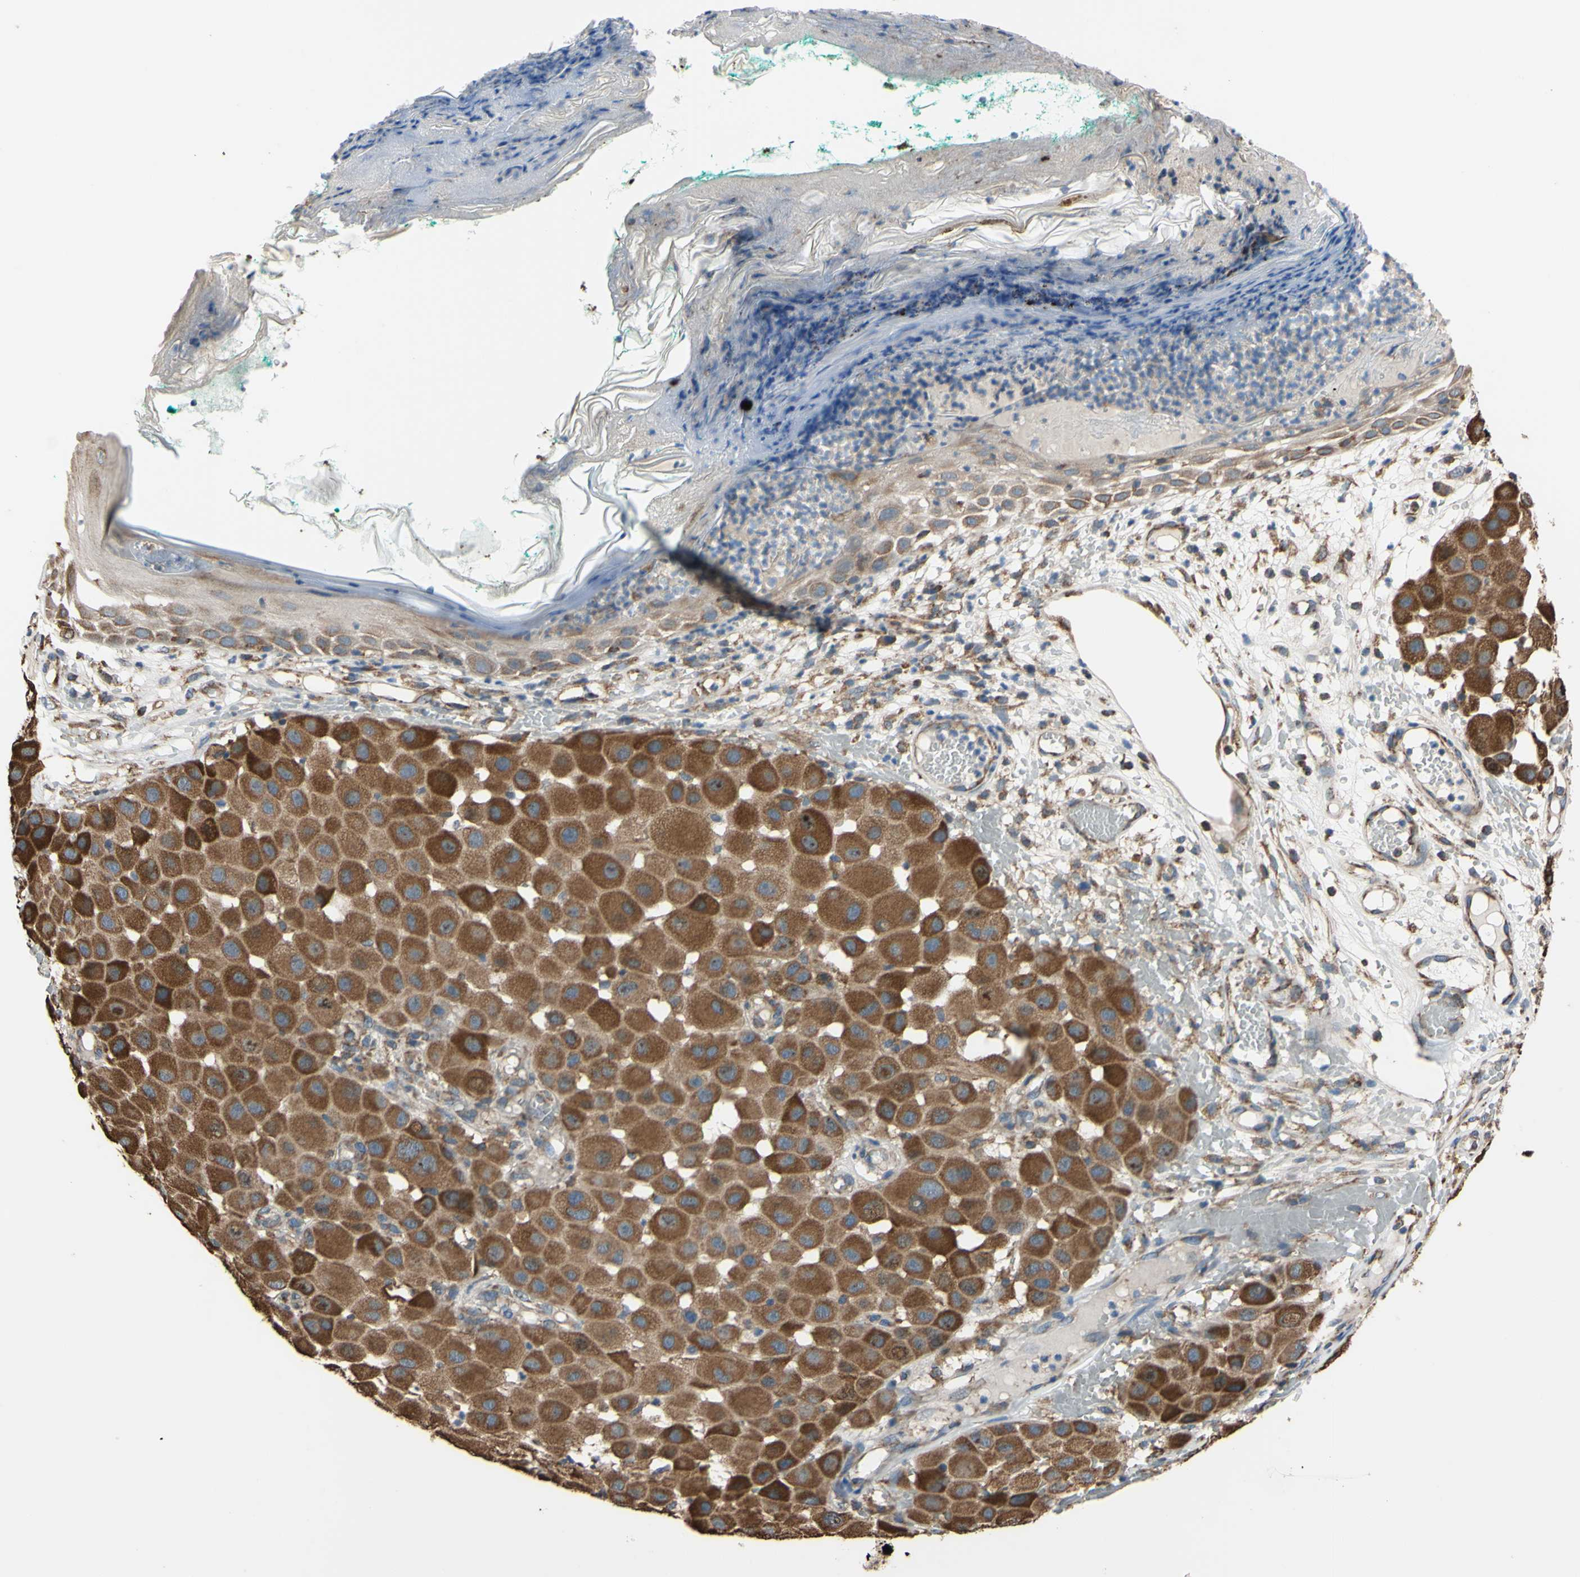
{"staining": {"intensity": "strong", "quantity": ">75%", "location": "cytoplasmic/membranous"}, "tissue": "melanoma", "cell_type": "Tumor cells", "image_type": "cancer", "snomed": [{"axis": "morphology", "description": "Malignant melanoma, NOS"}, {"axis": "topography", "description": "Skin"}], "caption": "Protein staining reveals strong cytoplasmic/membranous staining in about >75% of tumor cells in malignant melanoma.", "gene": "BMF", "patient": {"sex": "female", "age": 81}}